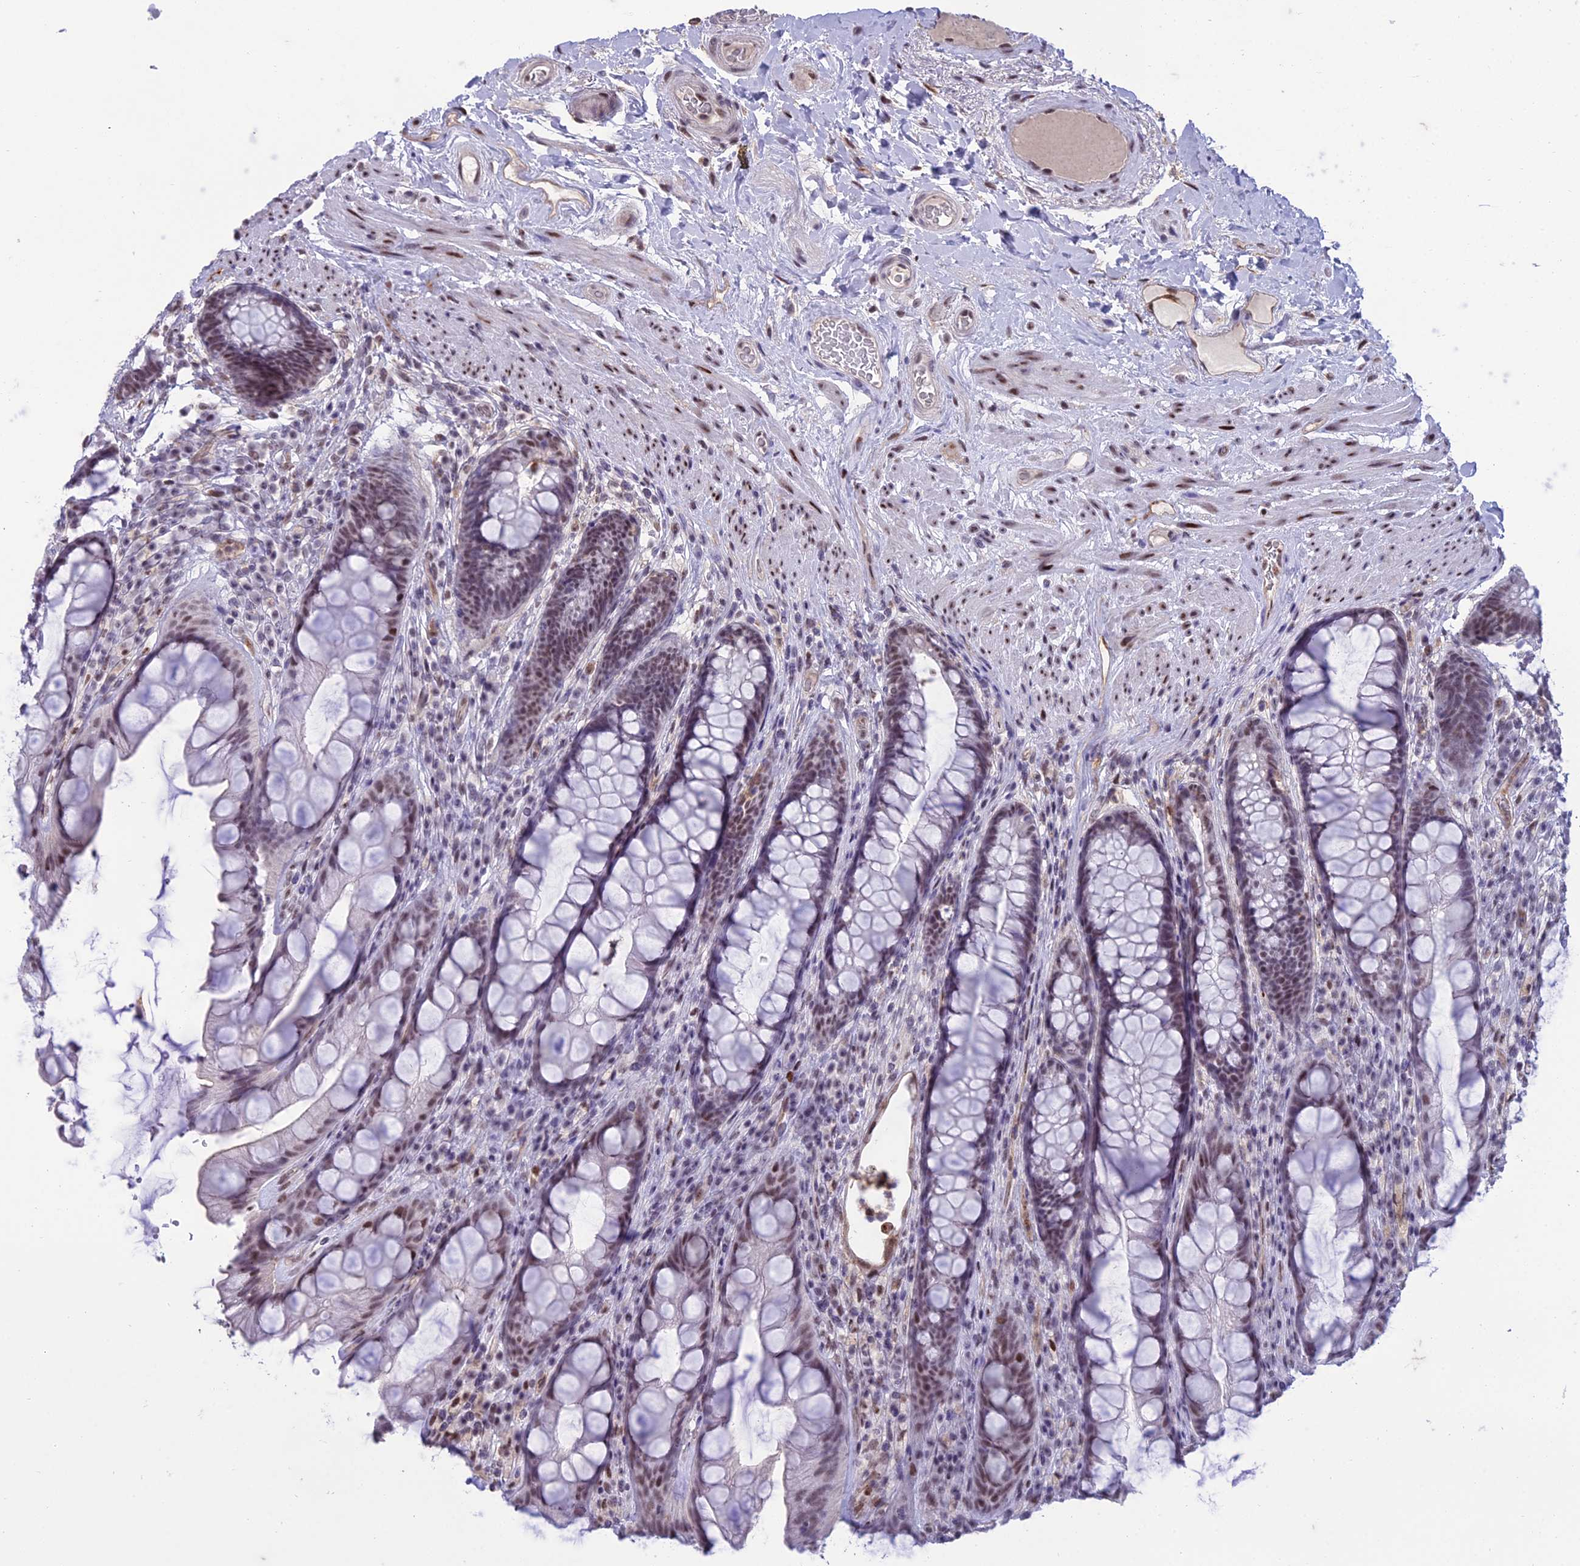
{"staining": {"intensity": "weak", "quantity": "25%-75%", "location": "nuclear"}, "tissue": "rectum", "cell_type": "Glandular cells", "image_type": "normal", "snomed": [{"axis": "morphology", "description": "Normal tissue, NOS"}, {"axis": "topography", "description": "Rectum"}], "caption": "About 25%-75% of glandular cells in unremarkable rectum exhibit weak nuclear protein positivity as visualized by brown immunohistochemical staining.", "gene": "RANBP3", "patient": {"sex": "male", "age": 74}}